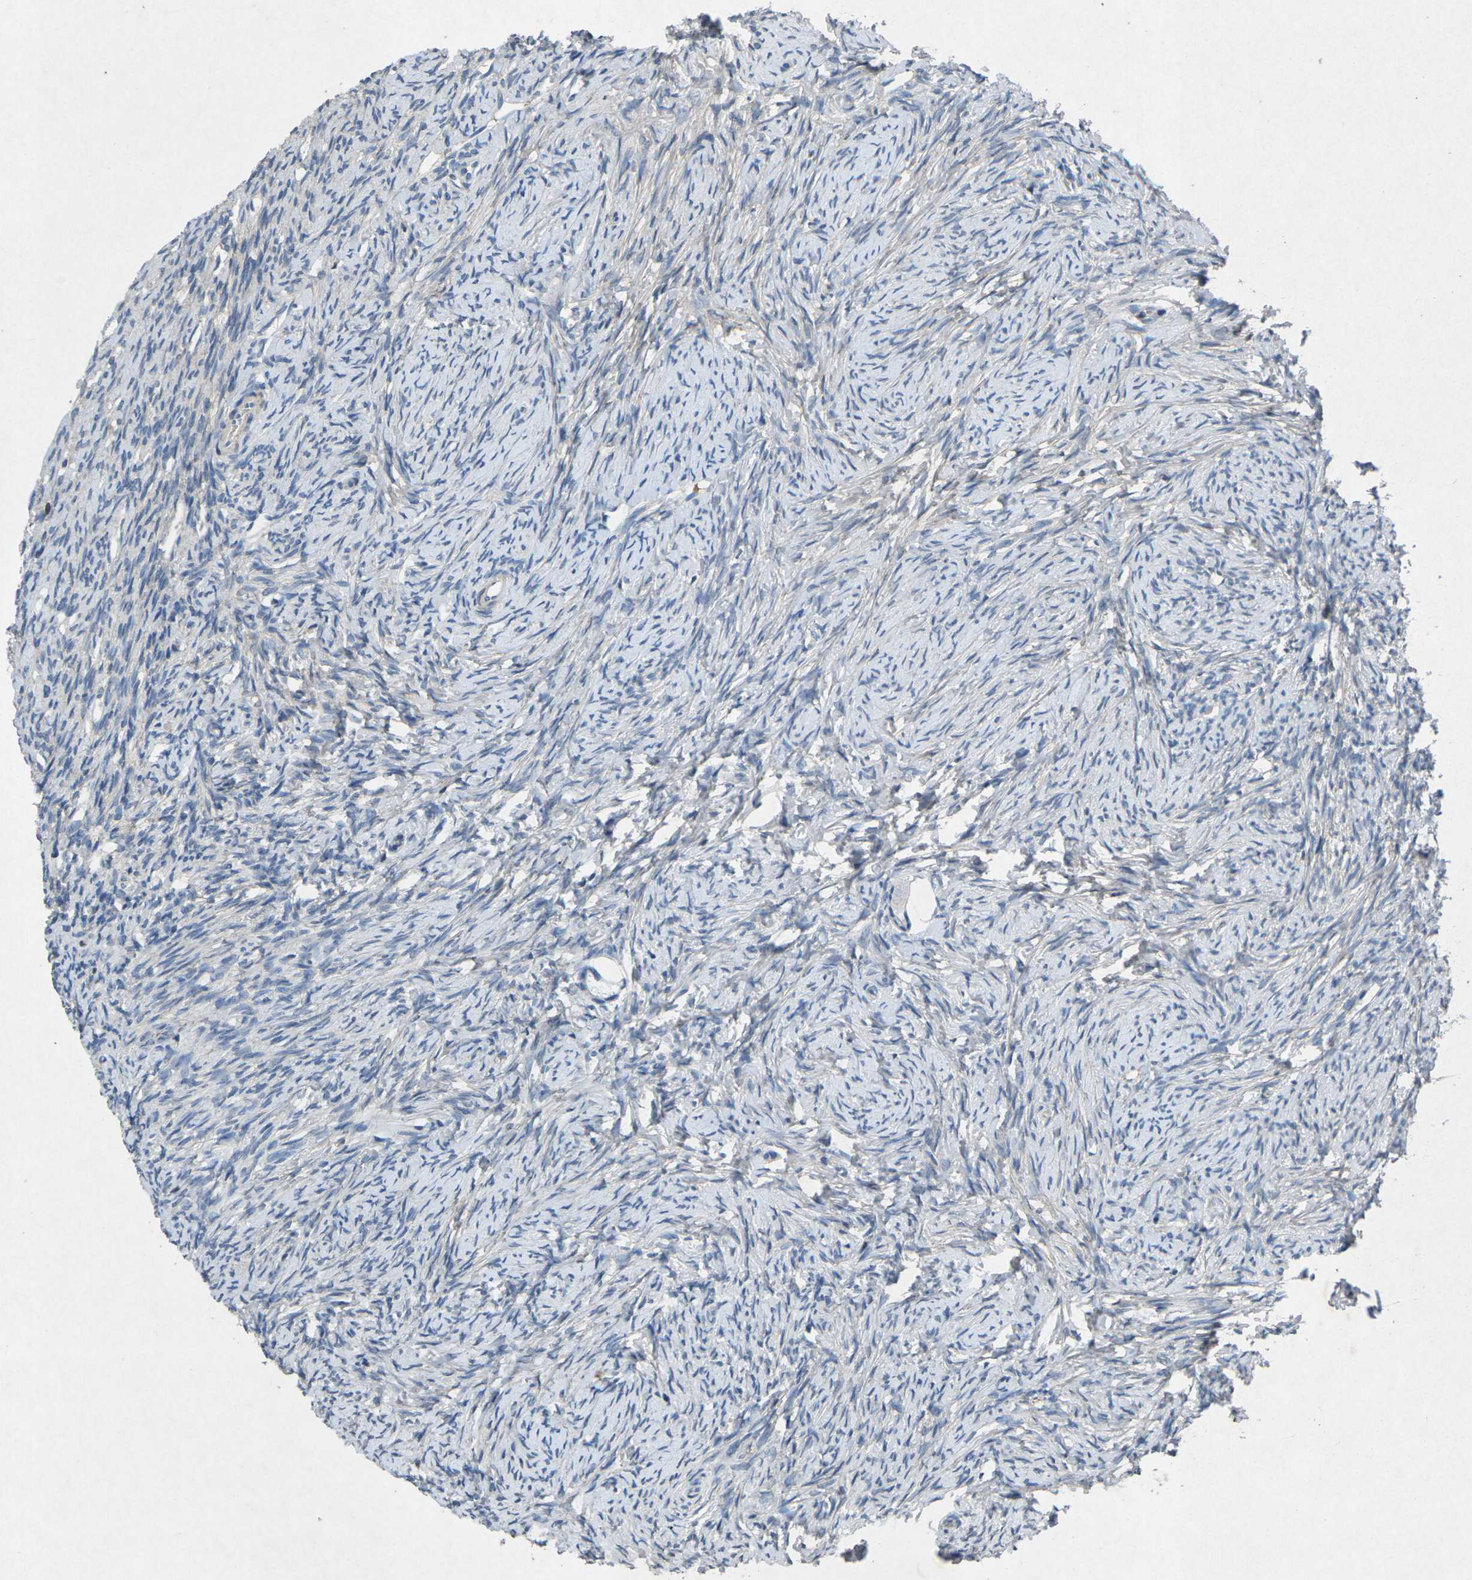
{"staining": {"intensity": "negative", "quantity": "none", "location": "none"}, "tissue": "ovary", "cell_type": "Follicle cells", "image_type": "normal", "snomed": [{"axis": "morphology", "description": "Normal tissue, NOS"}, {"axis": "topography", "description": "Ovary"}], "caption": "Immunohistochemistry of unremarkable human ovary displays no expression in follicle cells. Nuclei are stained in blue.", "gene": "PLG", "patient": {"sex": "female", "age": 33}}